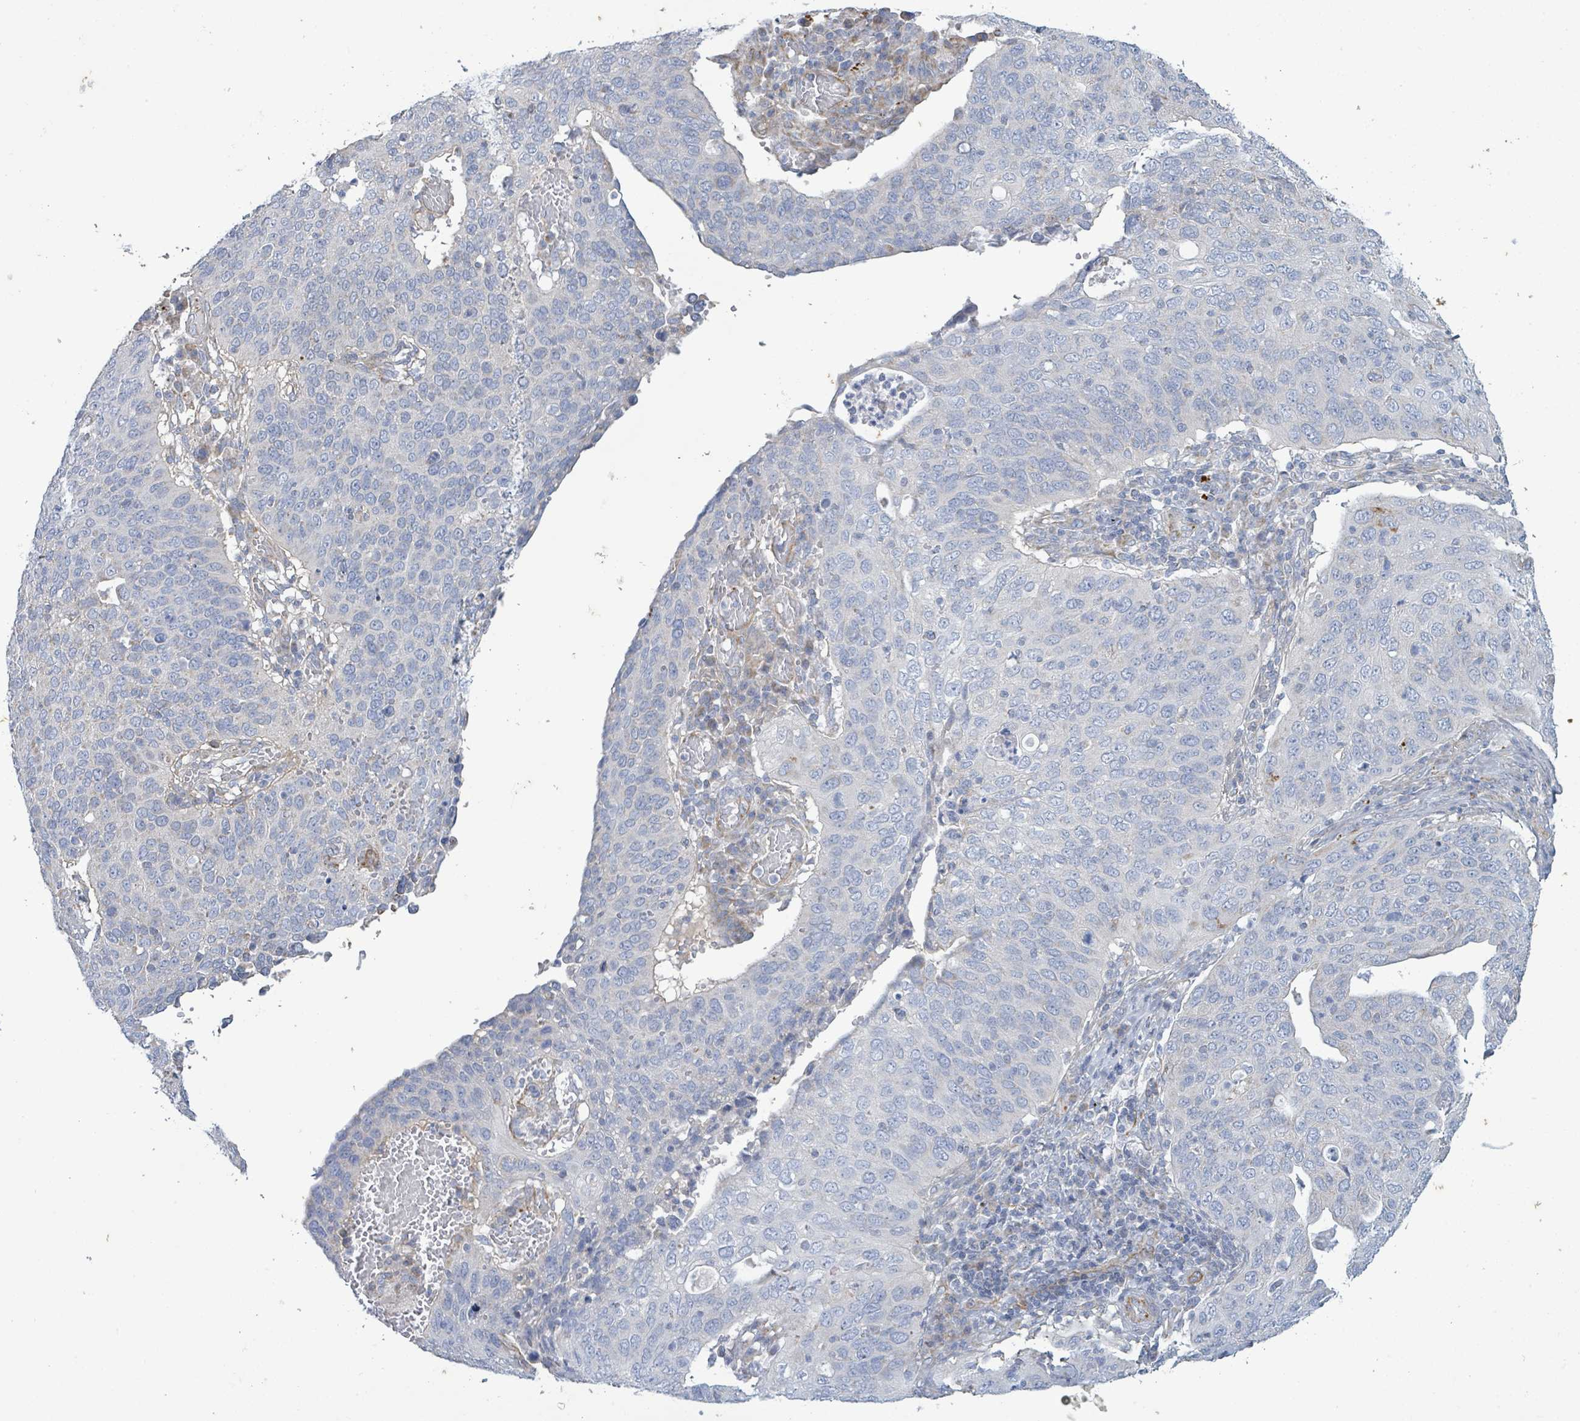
{"staining": {"intensity": "negative", "quantity": "none", "location": "none"}, "tissue": "cervical cancer", "cell_type": "Tumor cells", "image_type": "cancer", "snomed": [{"axis": "morphology", "description": "Squamous cell carcinoma, NOS"}, {"axis": "topography", "description": "Cervix"}], "caption": "Immunohistochemistry (IHC) image of squamous cell carcinoma (cervical) stained for a protein (brown), which displays no staining in tumor cells.", "gene": "ALG12", "patient": {"sex": "female", "age": 36}}